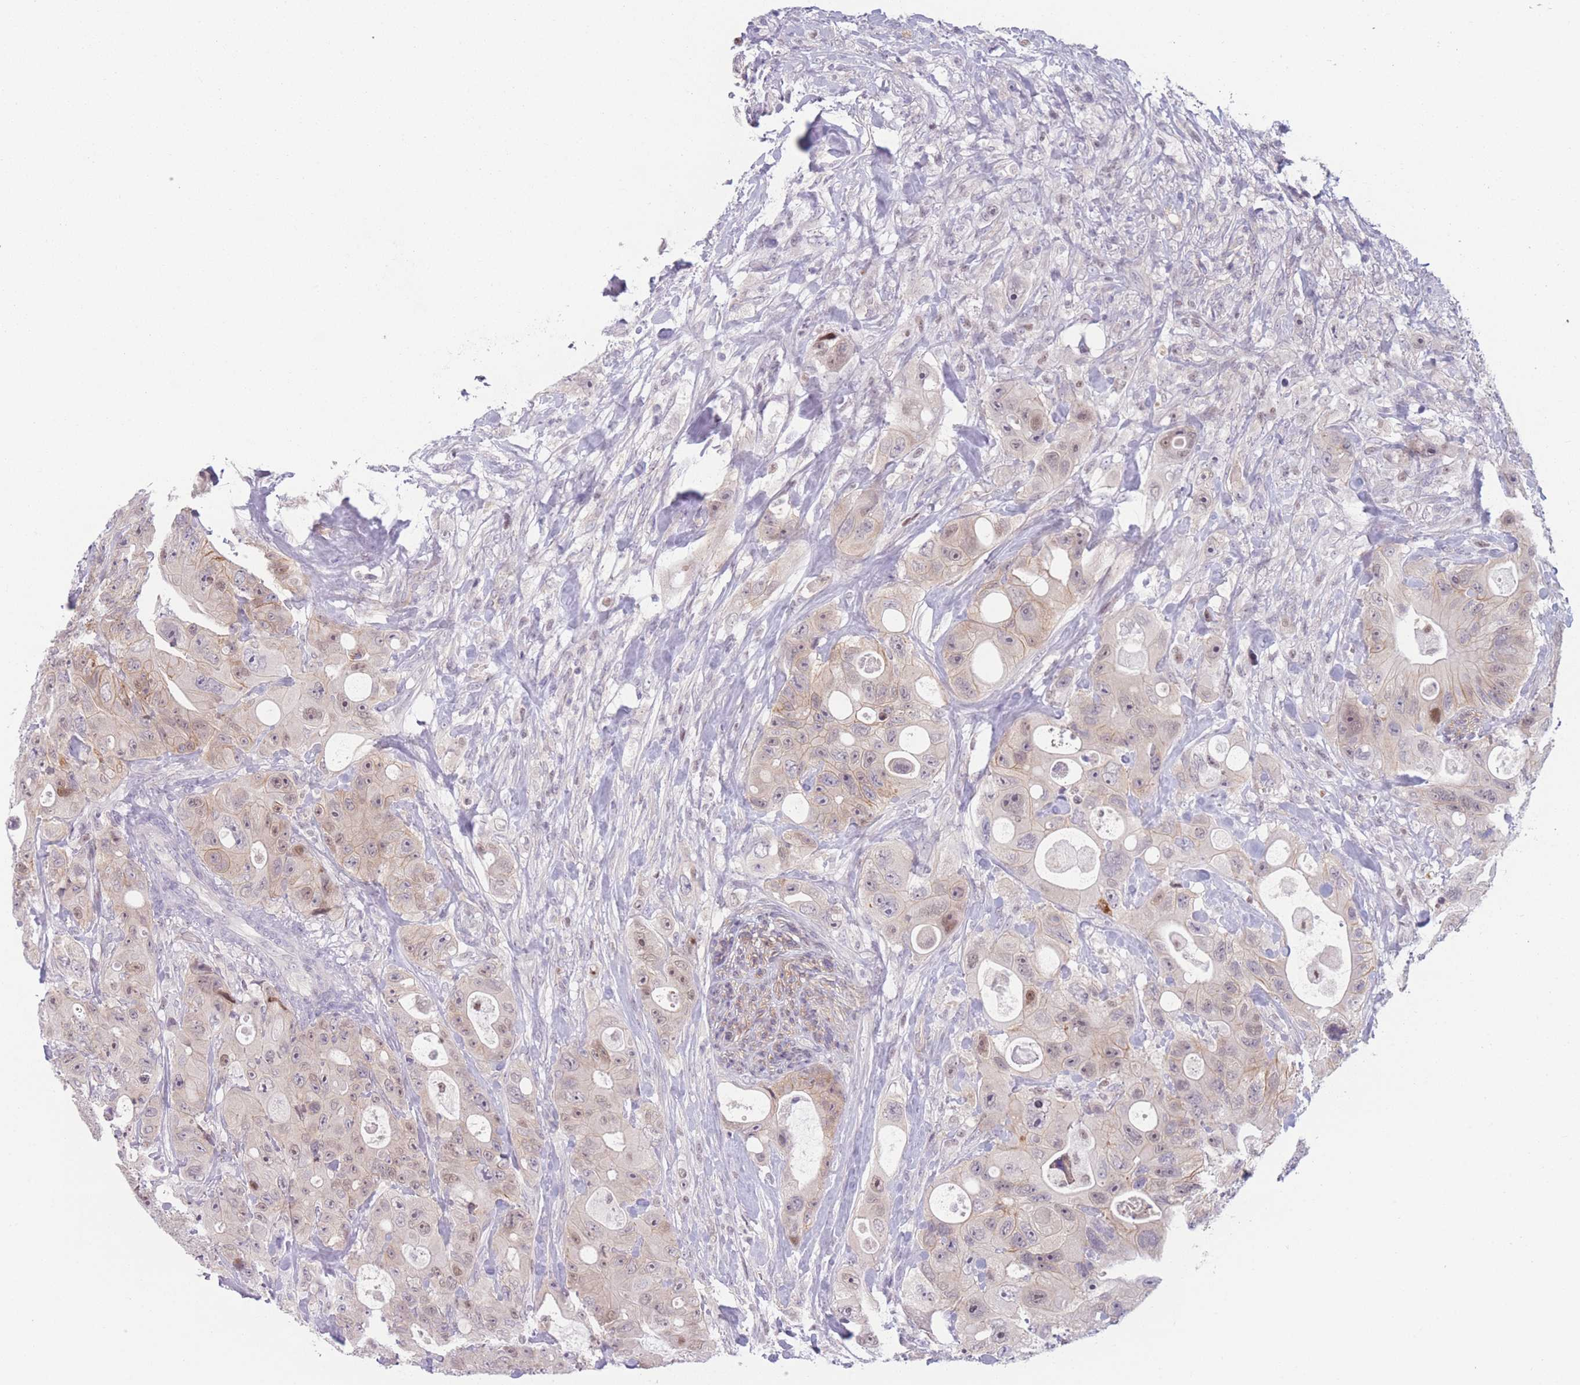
{"staining": {"intensity": "weak", "quantity": ">75%", "location": "cytoplasmic/membranous,nuclear"}, "tissue": "colorectal cancer", "cell_type": "Tumor cells", "image_type": "cancer", "snomed": [{"axis": "morphology", "description": "Adenocarcinoma, NOS"}, {"axis": "topography", "description": "Colon"}], "caption": "Tumor cells demonstrate weak cytoplasmic/membranous and nuclear positivity in about >75% of cells in adenocarcinoma (colorectal). The protein is shown in brown color, while the nuclei are stained blue.", "gene": "ZNF439", "patient": {"sex": "female", "age": 46}}